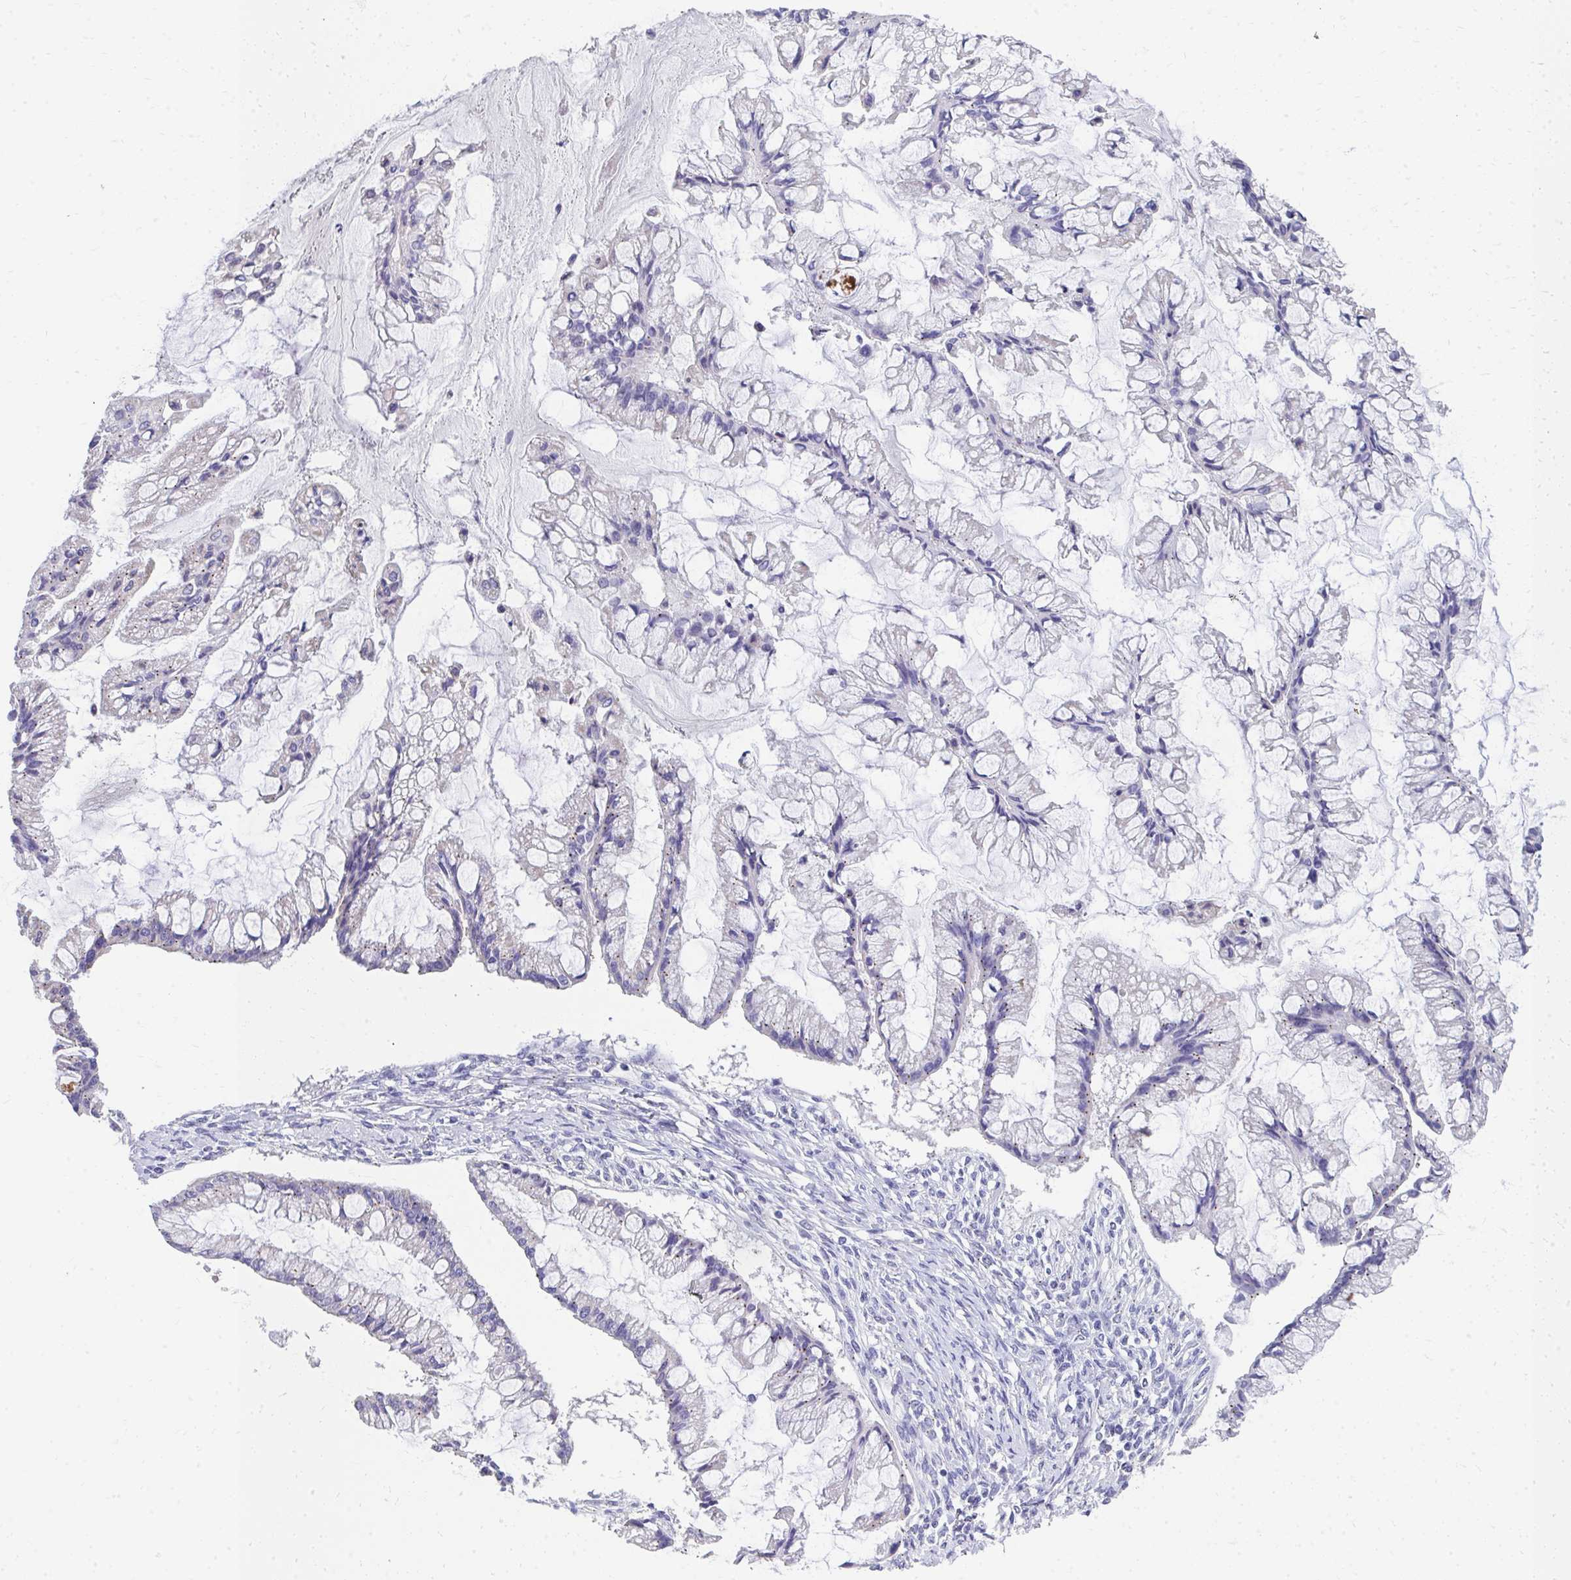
{"staining": {"intensity": "negative", "quantity": "none", "location": "none"}, "tissue": "ovarian cancer", "cell_type": "Tumor cells", "image_type": "cancer", "snomed": [{"axis": "morphology", "description": "Cystadenocarcinoma, mucinous, NOS"}, {"axis": "topography", "description": "Ovary"}], "caption": "This photomicrograph is of ovarian cancer stained with IHC to label a protein in brown with the nuclei are counter-stained blue. There is no expression in tumor cells.", "gene": "TMPRSS2", "patient": {"sex": "female", "age": 73}}